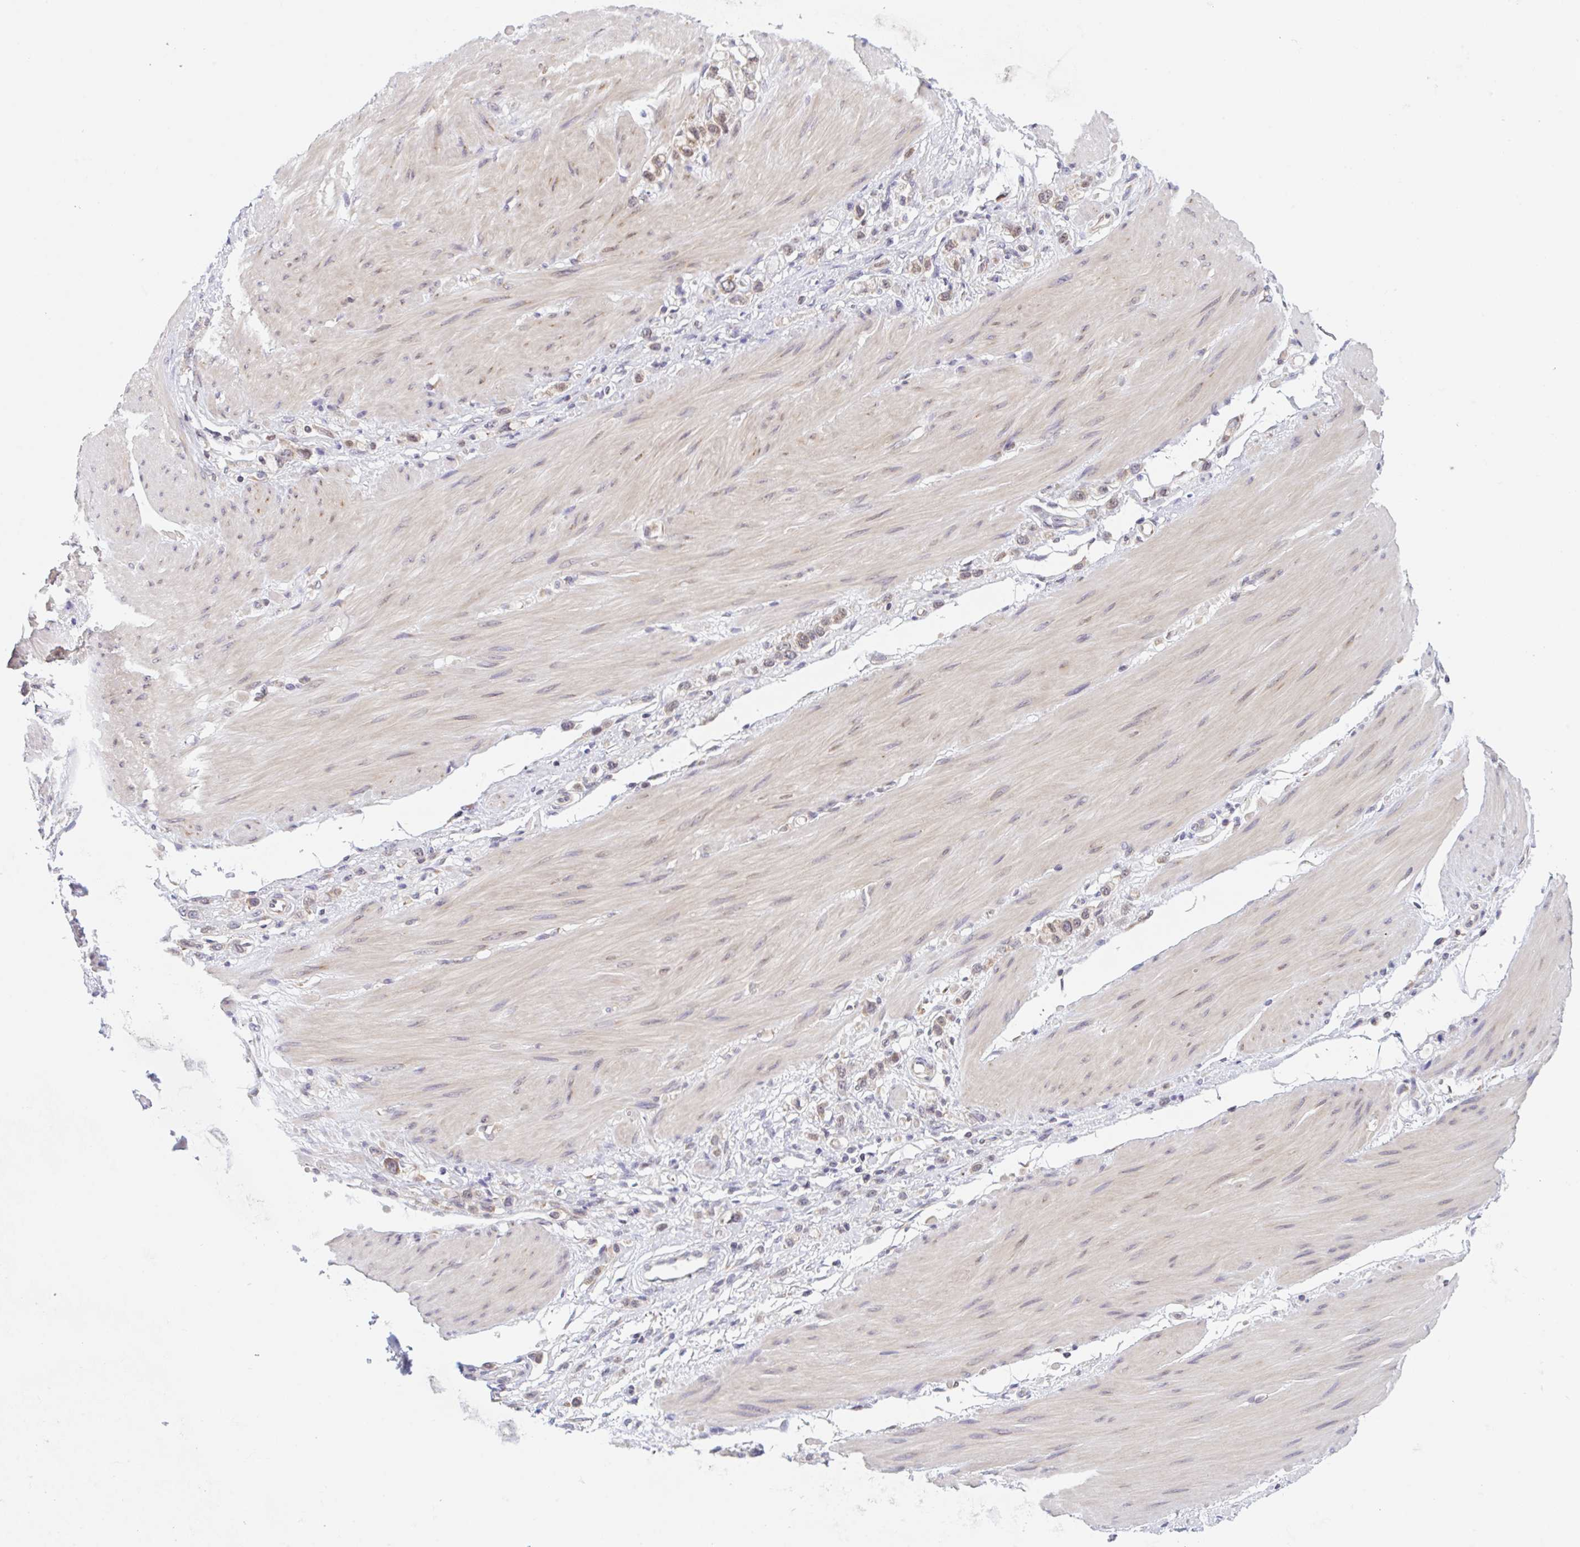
{"staining": {"intensity": "weak", "quantity": "25%-75%", "location": "cytoplasmic/membranous"}, "tissue": "stomach cancer", "cell_type": "Tumor cells", "image_type": "cancer", "snomed": [{"axis": "morphology", "description": "Adenocarcinoma, NOS"}, {"axis": "topography", "description": "Stomach"}], "caption": "Stomach adenocarcinoma stained for a protein demonstrates weak cytoplasmic/membranous positivity in tumor cells.", "gene": "TBPL2", "patient": {"sex": "female", "age": 65}}